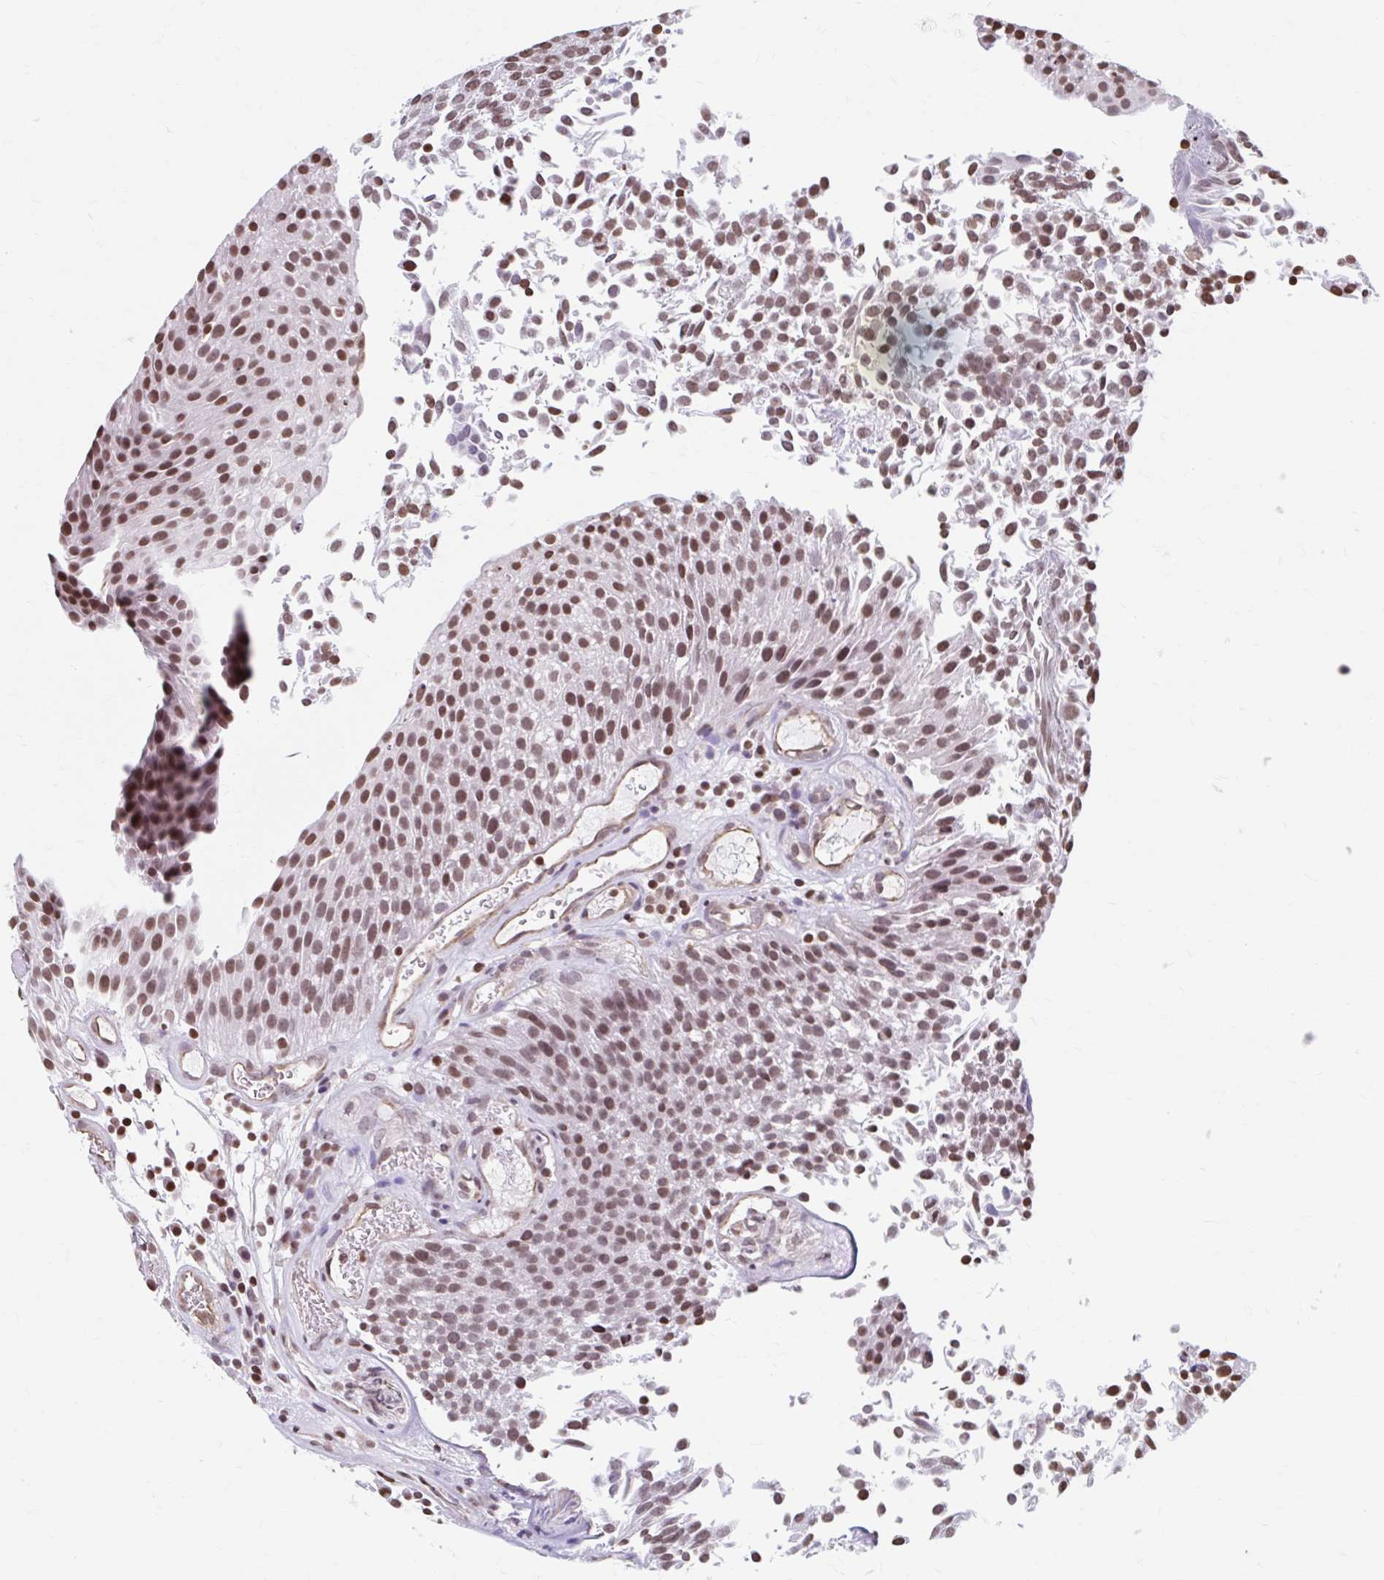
{"staining": {"intensity": "moderate", "quantity": ">75%", "location": "nuclear"}, "tissue": "urothelial cancer", "cell_type": "Tumor cells", "image_type": "cancer", "snomed": [{"axis": "morphology", "description": "Urothelial carcinoma, Low grade"}, {"axis": "topography", "description": "Urinary bladder"}], "caption": "Tumor cells exhibit moderate nuclear expression in approximately >75% of cells in urothelial carcinoma (low-grade). Using DAB (brown) and hematoxylin (blue) stains, captured at high magnification using brightfield microscopy.", "gene": "ORC3", "patient": {"sex": "female", "age": 79}}